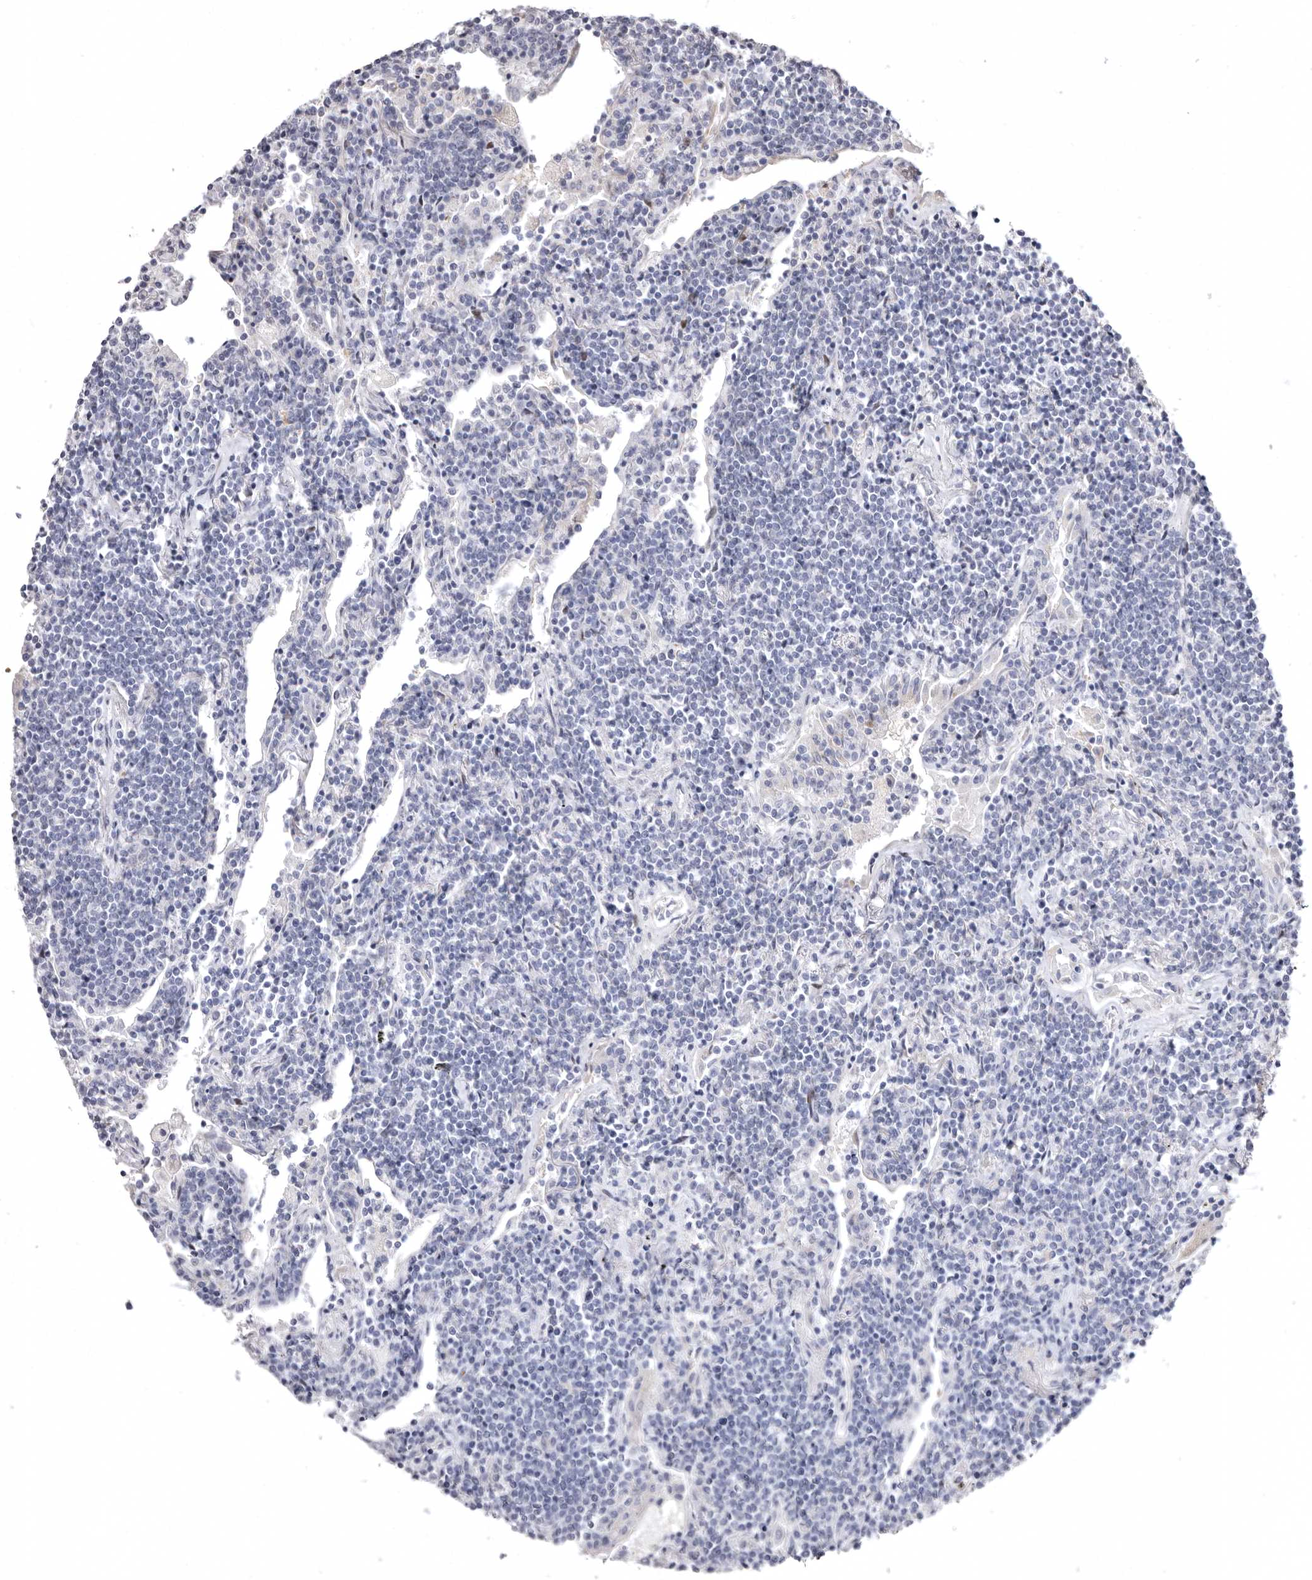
{"staining": {"intensity": "negative", "quantity": "none", "location": "none"}, "tissue": "lymphoma", "cell_type": "Tumor cells", "image_type": "cancer", "snomed": [{"axis": "morphology", "description": "Malignant lymphoma, non-Hodgkin's type, Low grade"}, {"axis": "topography", "description": "Lung"}], "caption": "There is no significant positivity in tumor cells of low-grade malignant lymphoma, non-Hodgkin's type.", "gene": "AIDA", "patient": {"sex": "female", "age": 71}}